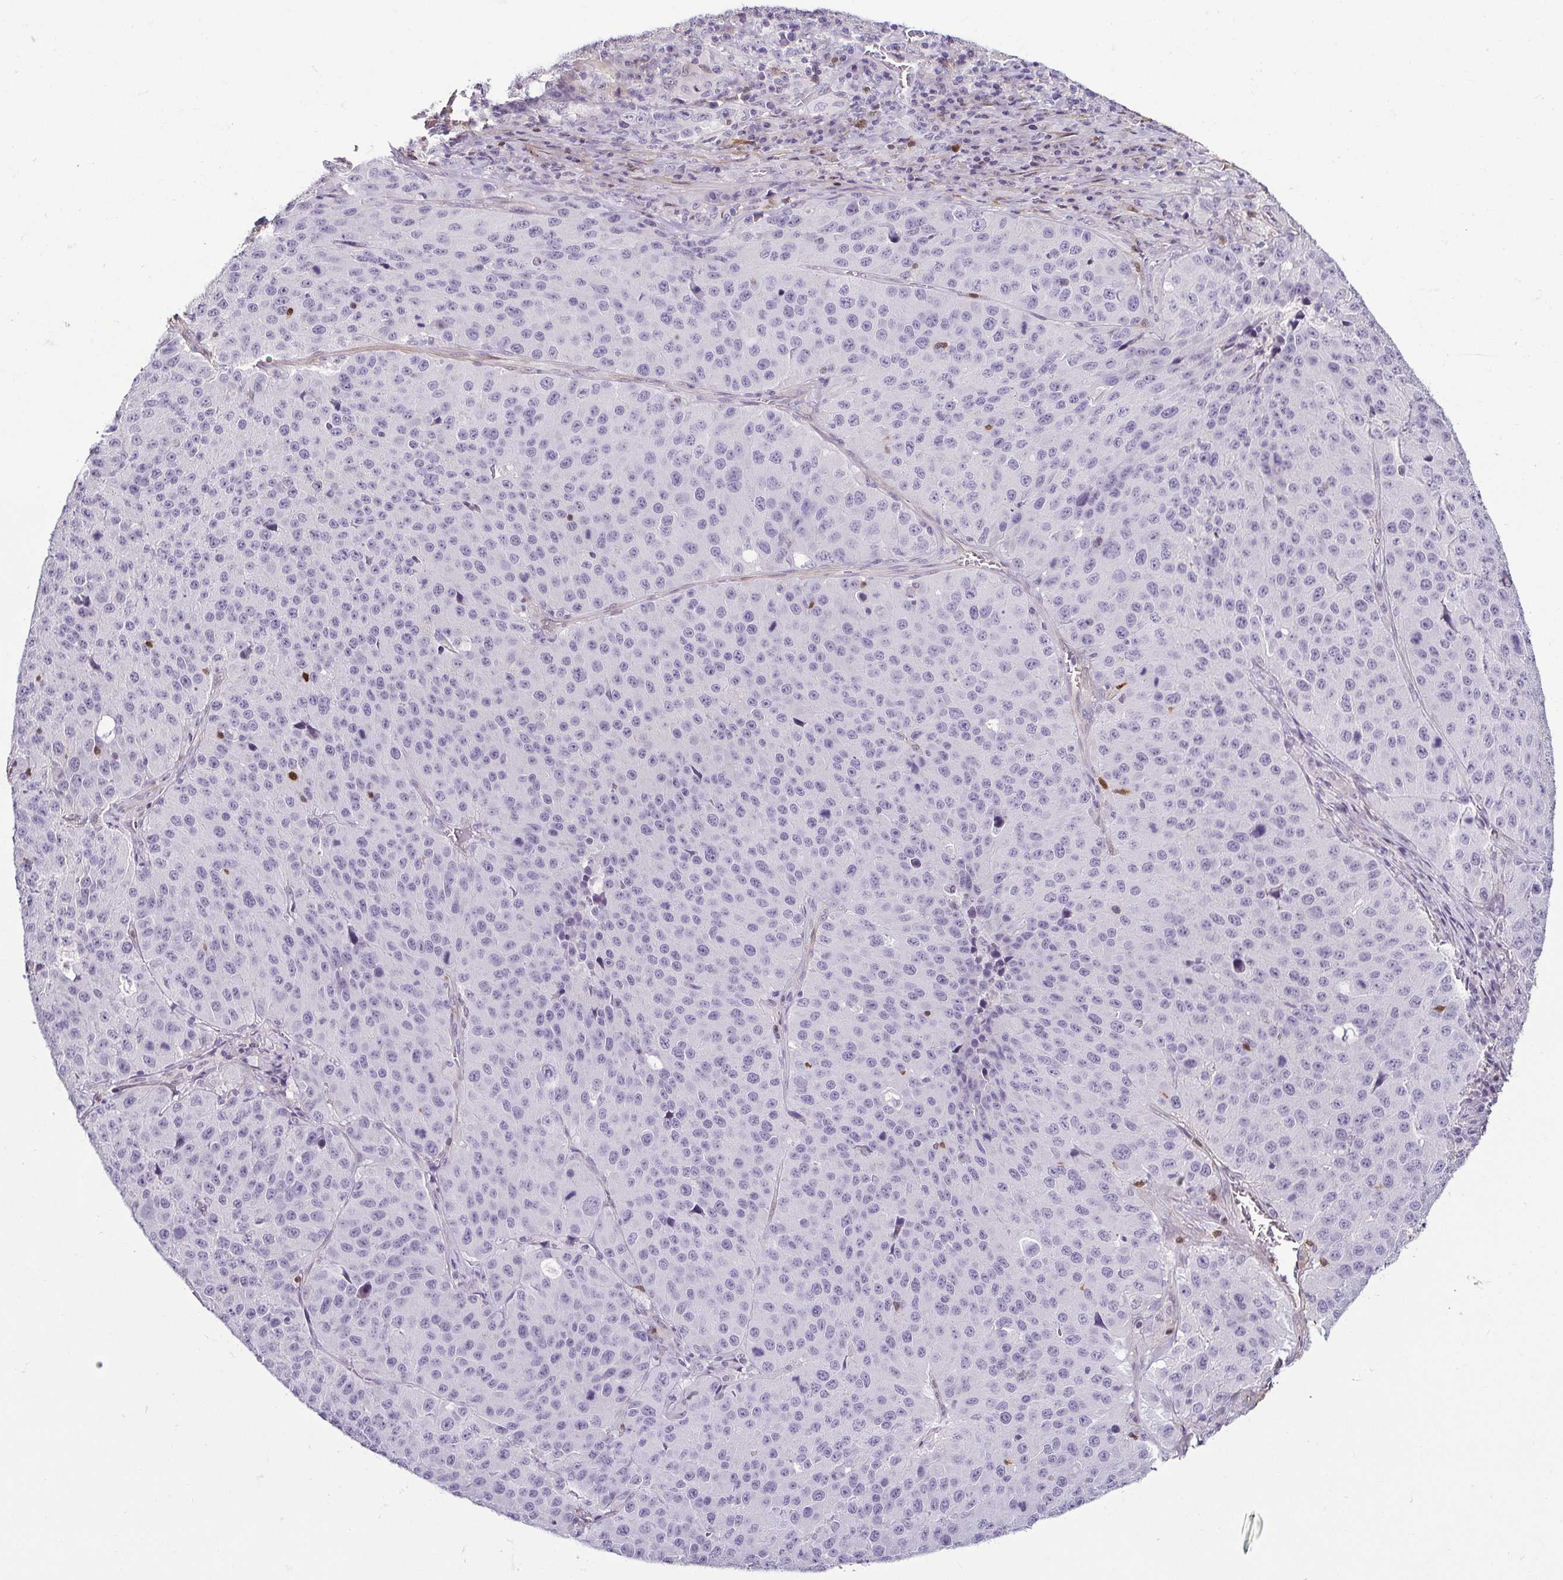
{"staining": {"intensity": "negative", "quantity": "none", "location": "none"}, "tissue": "stomach cancer", "cell_type": "Tumor cells", "image_type": "cancer", "snomed": [{"axis": "morphology", "description": "Adenocarcinoma, NOS"}, {"axis": "topography", "description": "Stomach"}], "caption": "Stomach cancer (adenocarcinoma) was stained to show a protein in brown. There is no significant positivity in tumor cells.", "gene": "HOPX", "patient": {"sex": "male", "age": 71}}